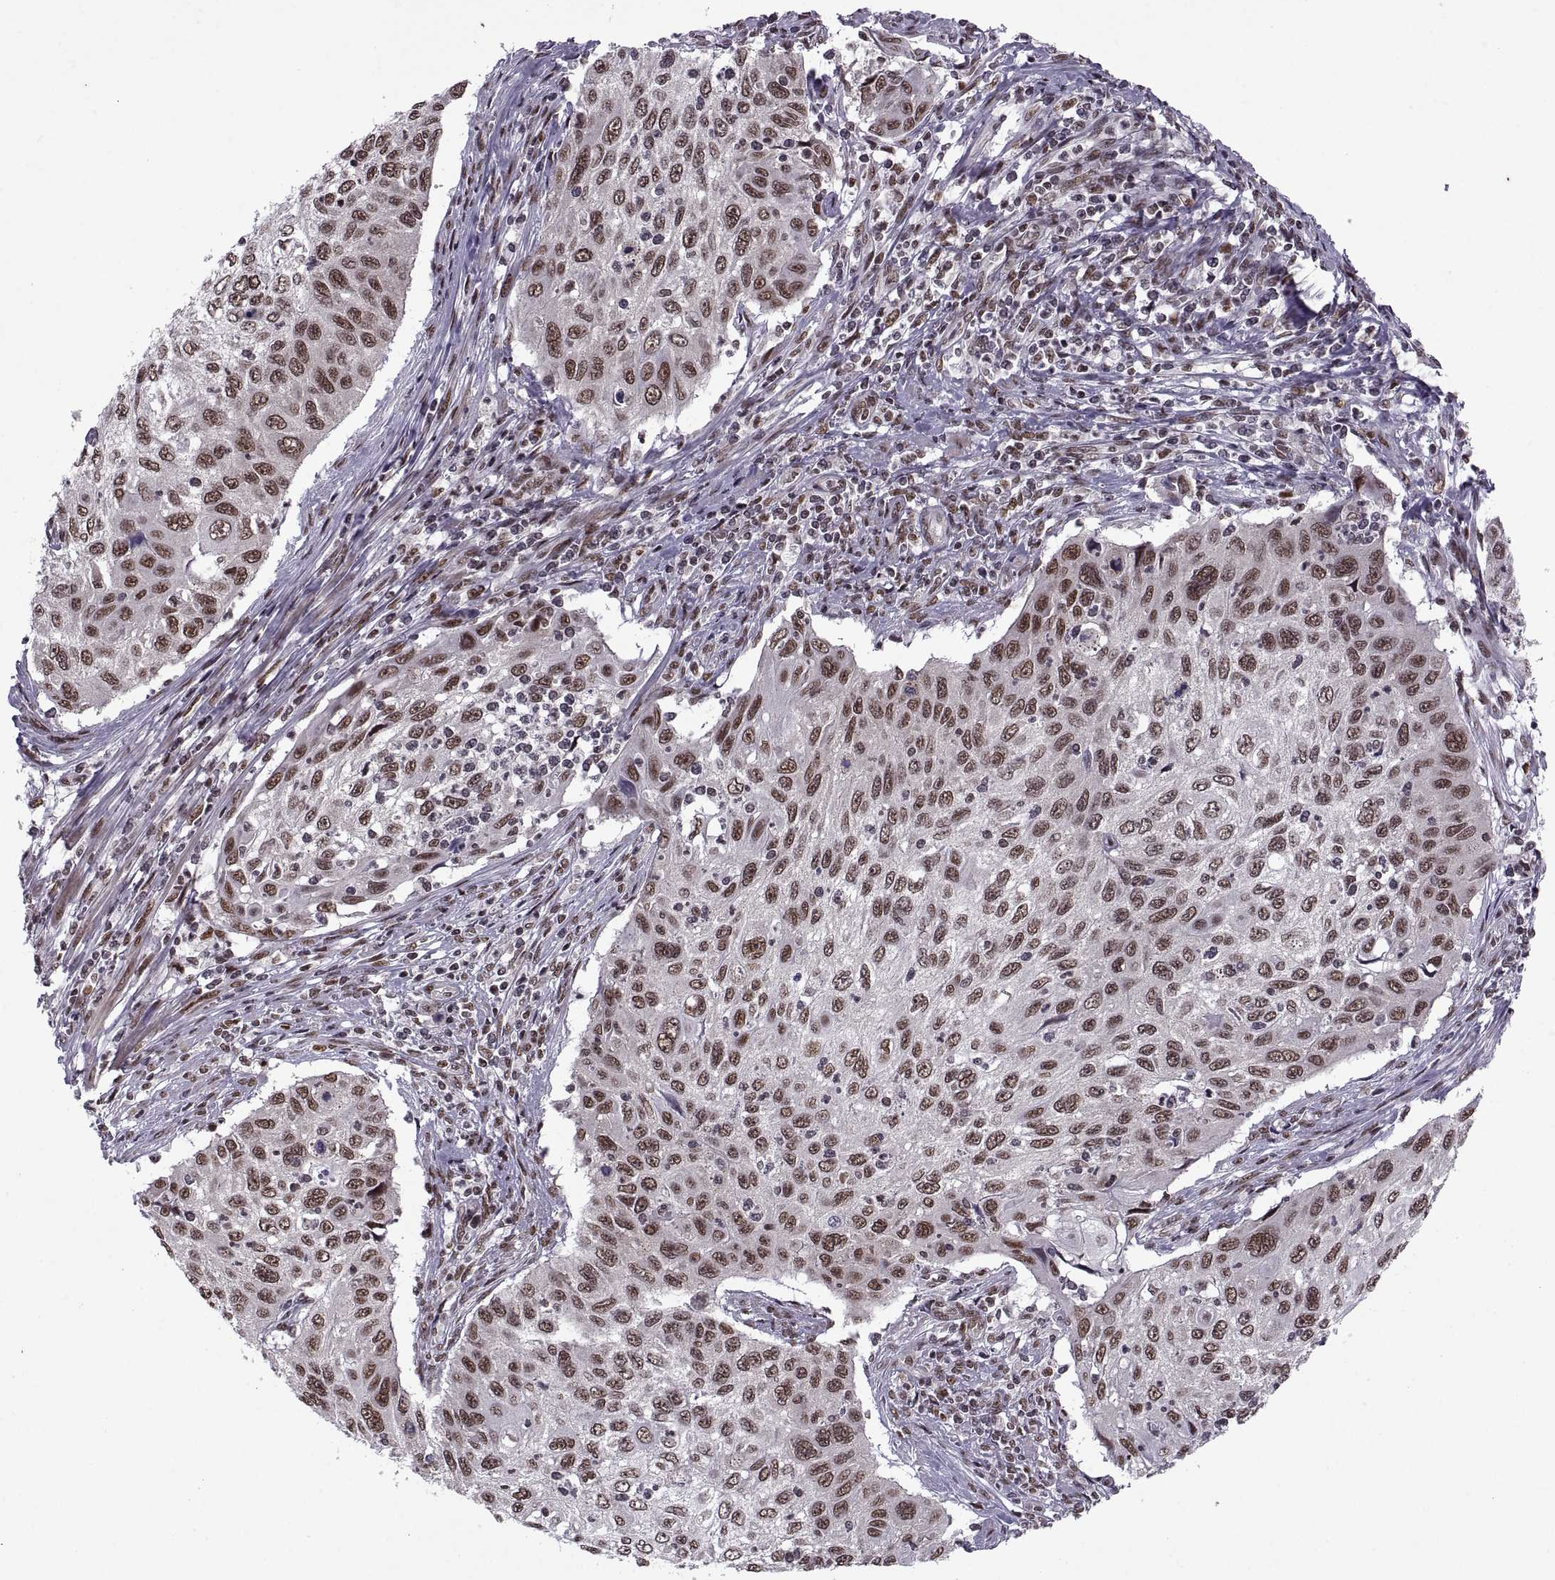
{"staining": {"intensity": "strong", "quantity": ">75%", "location": "nuclear"}, "tissue": "cervical cancer", "cell_type": "Tumor cells", "image_type": "cancer", "snomed": [{"axis": "morphology", "description": "Squamous cell carcinoma, NOS"}, {"axis": "topography", "description": "Cervix"}], "caption": "Squamous cell carcinoma (cervical) tissue reveals strong nuclear expression in approximately >75% of tumor cells, visualized by immunohistochemistry.", "gene": "MT1E", "patient": {"sex": "female", "age": 70}}